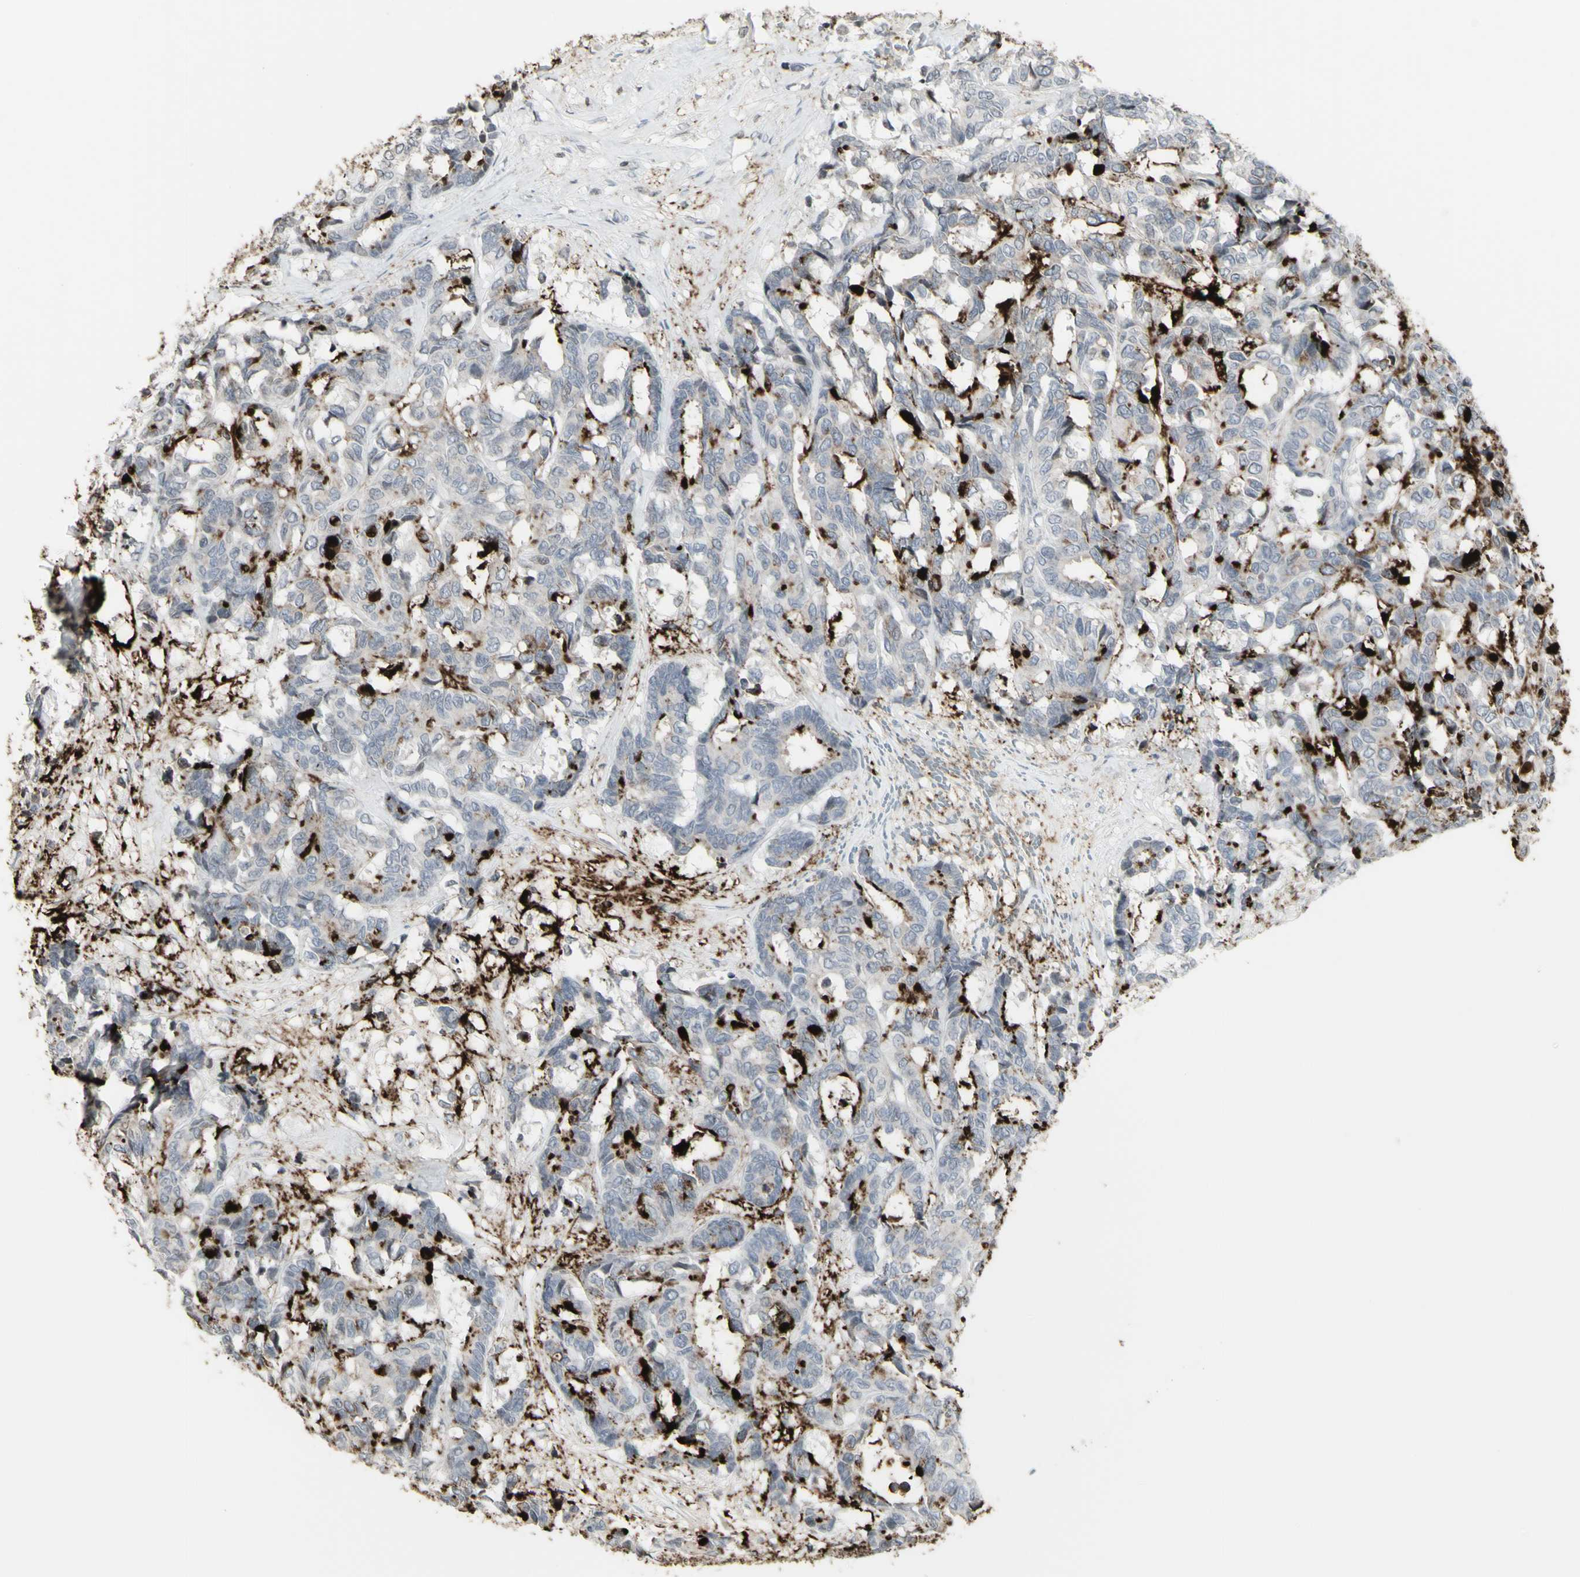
{"staining": {"intensity": "negative", "quantity": "none", "location": "none"}, "tissue": "breast cancer", "cell_type": "Tumor cells", "image_type": "cancer", "snomed": [{"axis": "morphology", "description": "Duct carcinoma"}, {"axis": "topography", "description": "Breast"}], "caption": "Tumor cells are negative for brown protein staining in breast cancer. (Stains: DAB immunohistochemistry (IHC) with hematoxylin counter stain, Microscopy: brightfield microscopy at high magnification).", "gene": "MUC5AC", "patient": {"sex": "female", "age": 87}}